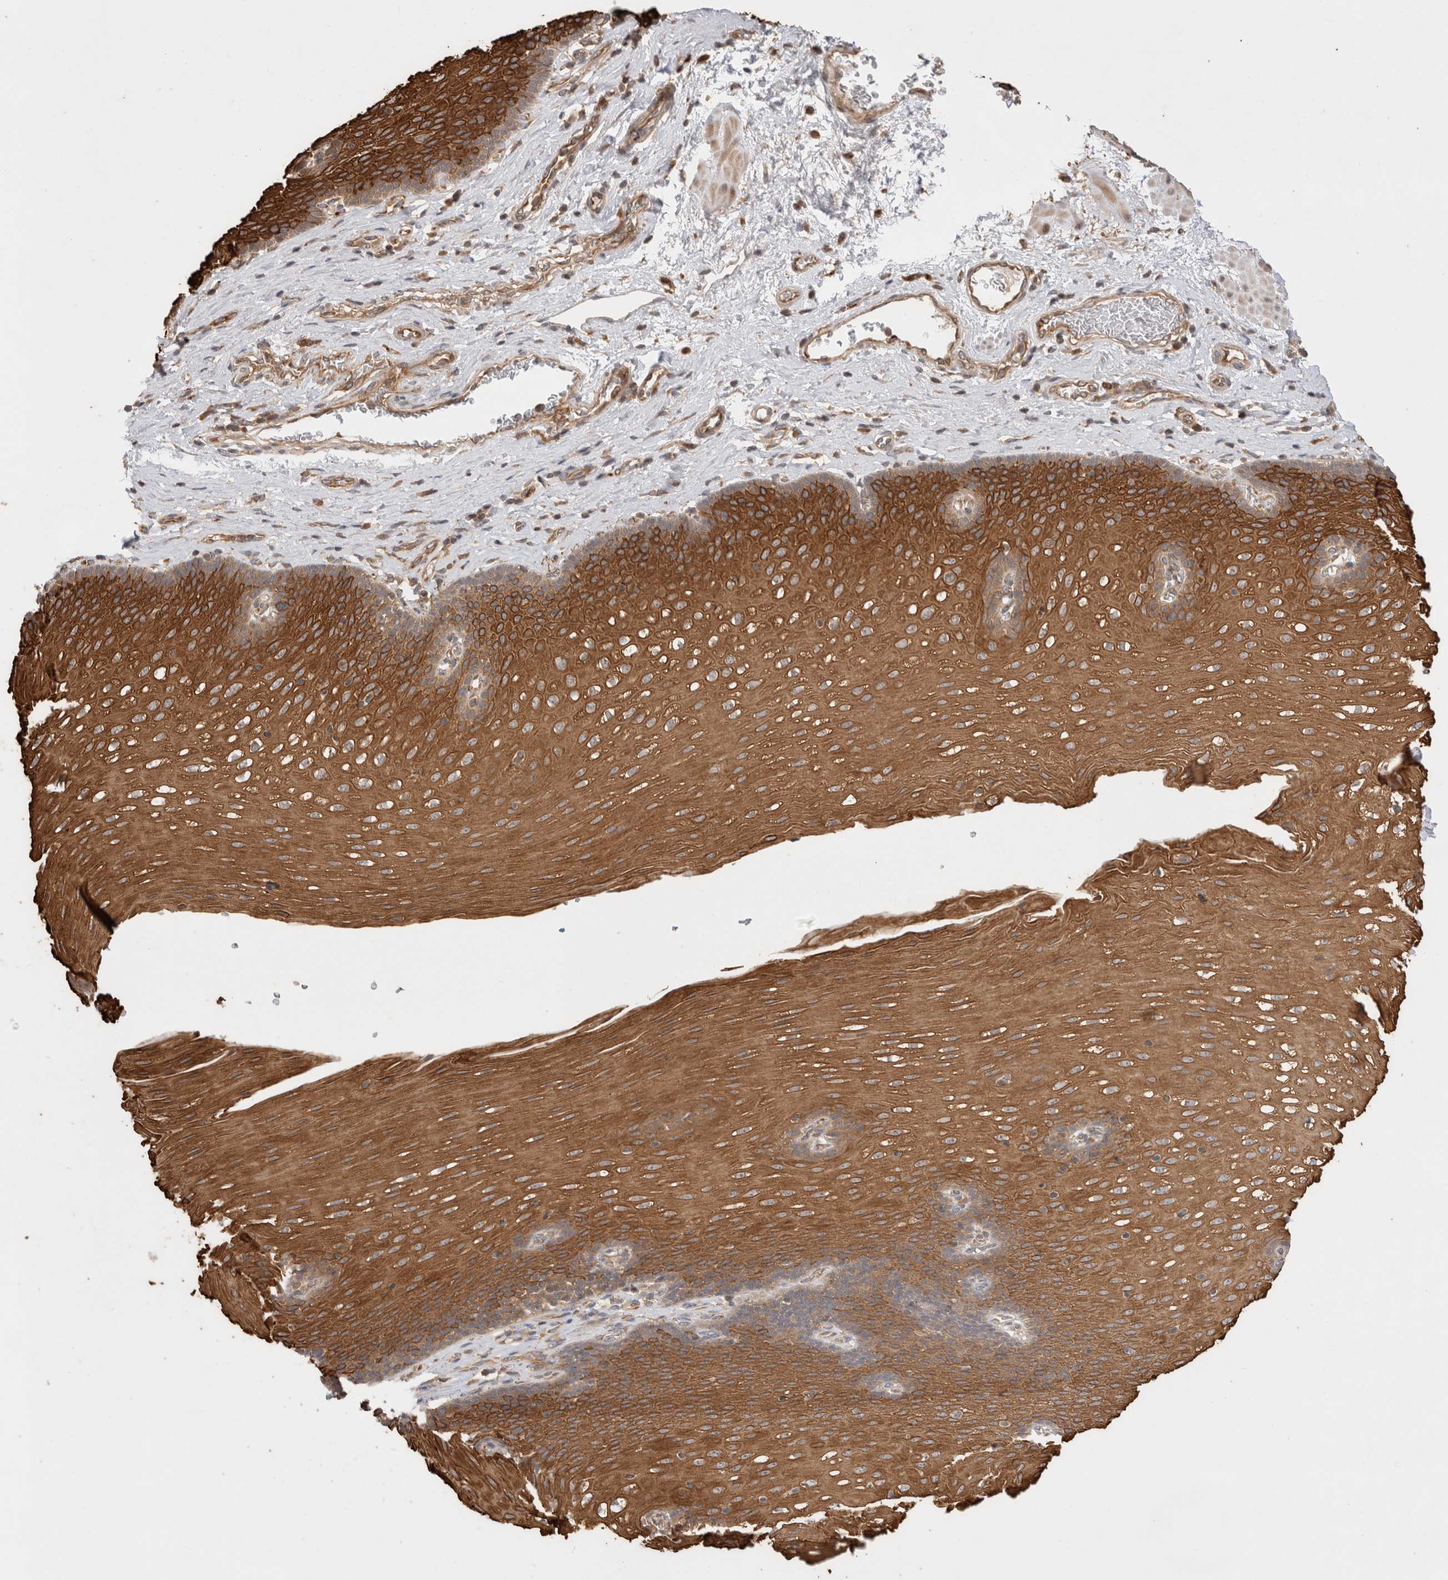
{"staining": {"intensity": "strong", "quantity": ">75%", "location": "cytoplasmic/membranous"}, "tissue": "esophagus", "cell_type": "Squamous epithelial cells", "image_type": "normal", "snomed": [{"axis": "morphology", "description": "Normal tissue, NOS"}, {"axis": "topography", "description": "Esophagus"}], "caption": "Protein expression by IHC exhibits strong cytoplasmic/membranous positivity in about >75% of squamous epithelial cells in unremarkable esophagus. (DAB IHC with brightfield microscopy, high magnification).", "gene": "VPS28", "patient": {"sex": "male", "age": 48}}